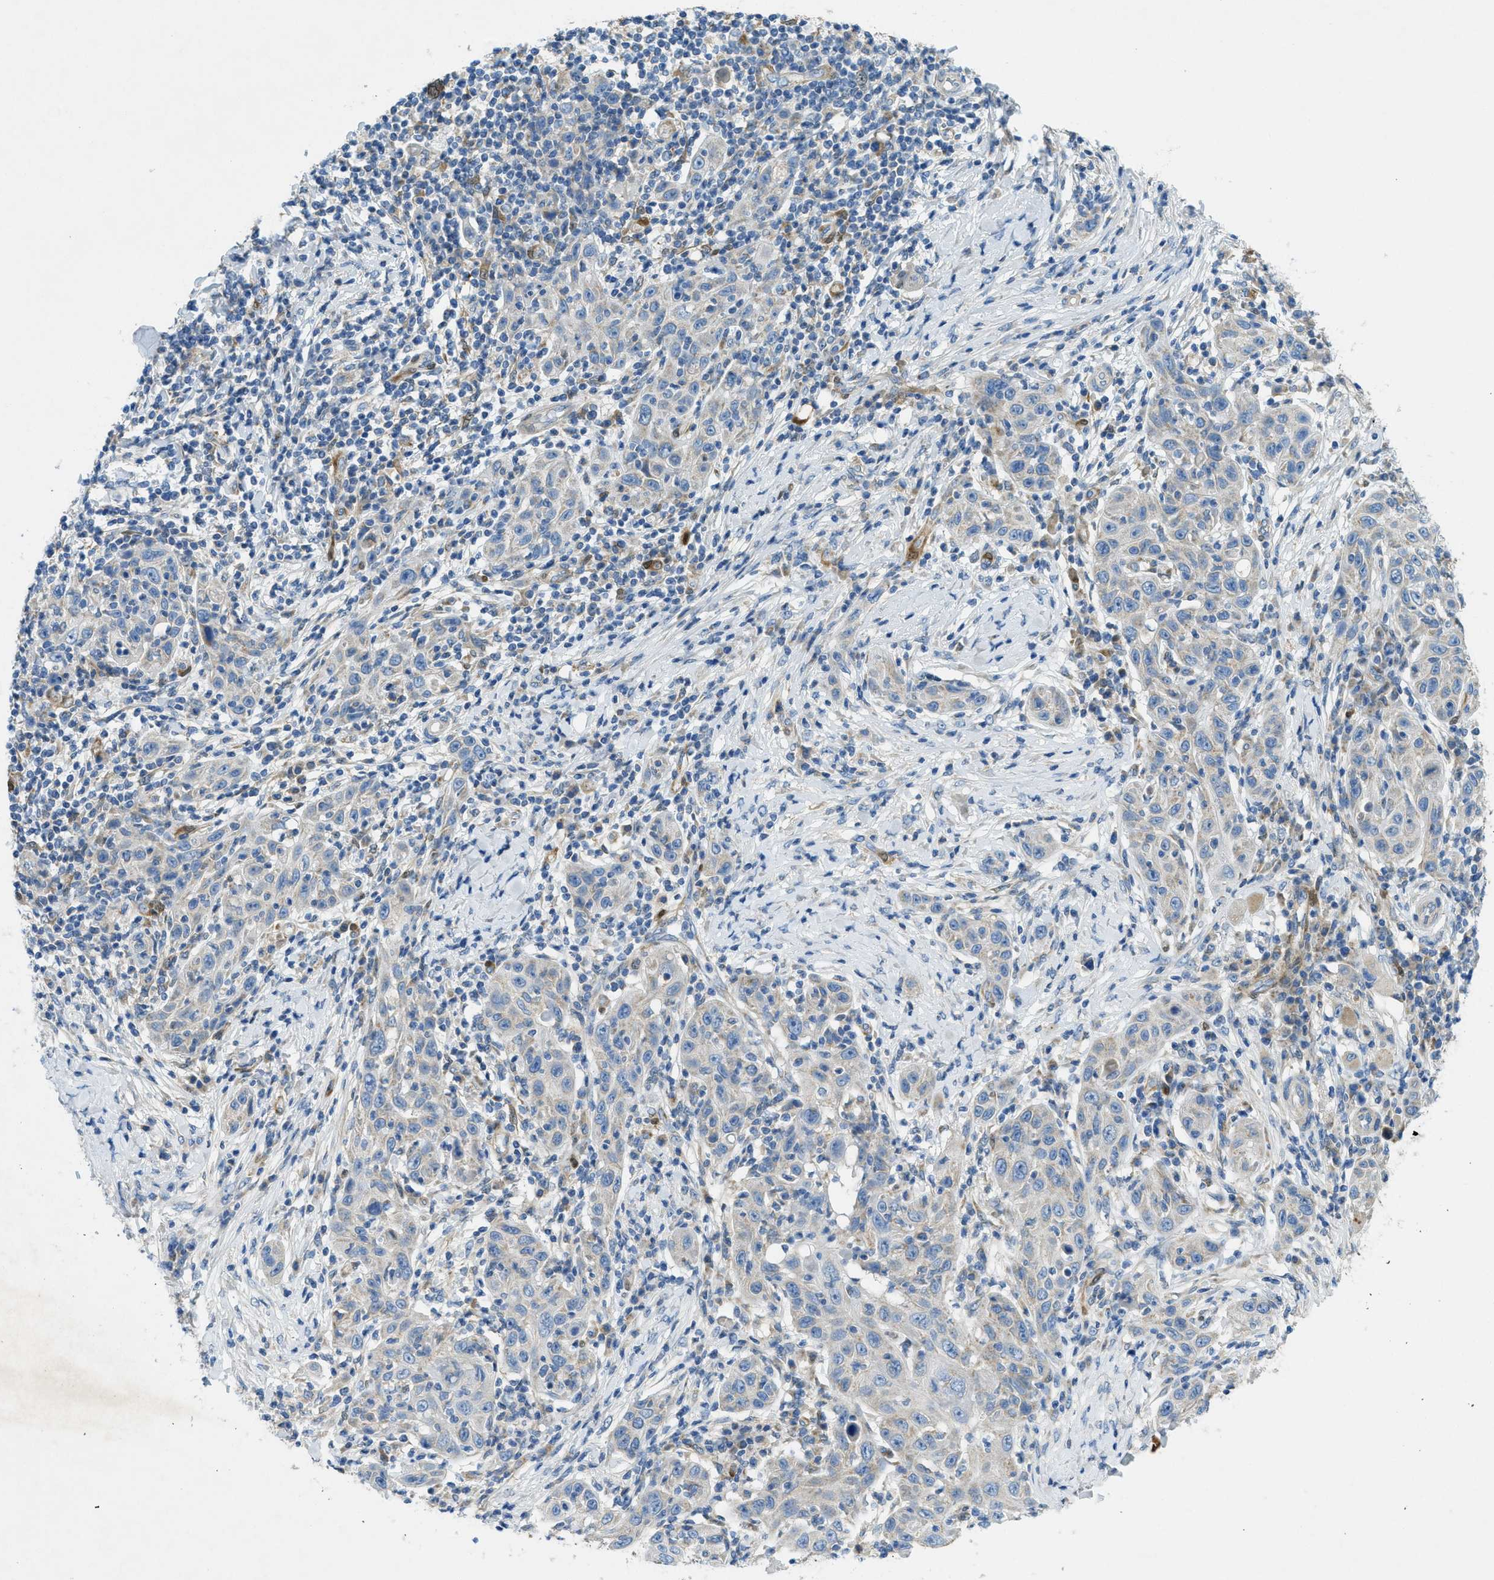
{"staining": {"intensity": "negative", "quantity": "none", "location": "none"}, "tissue": "skin cancer", "cell_type": "Tumor cells", "image_type": "cancer", "snomed": [{"axis": "morphology", "description": "Squamous cell carcinoma, NOS"}, {"axis": "topography", "description": "Skin"}], "caption": "Tumor cells are negative for protein expression in human squamous cell carcinoma (skin). The staining is performed using DAB (3,3'-diaminobenzidine) brown chromogen with nuclei counter-stained in using hematoxylin.", "gene": "CYGB", "patient": {"sex": "female", "age": 88}}